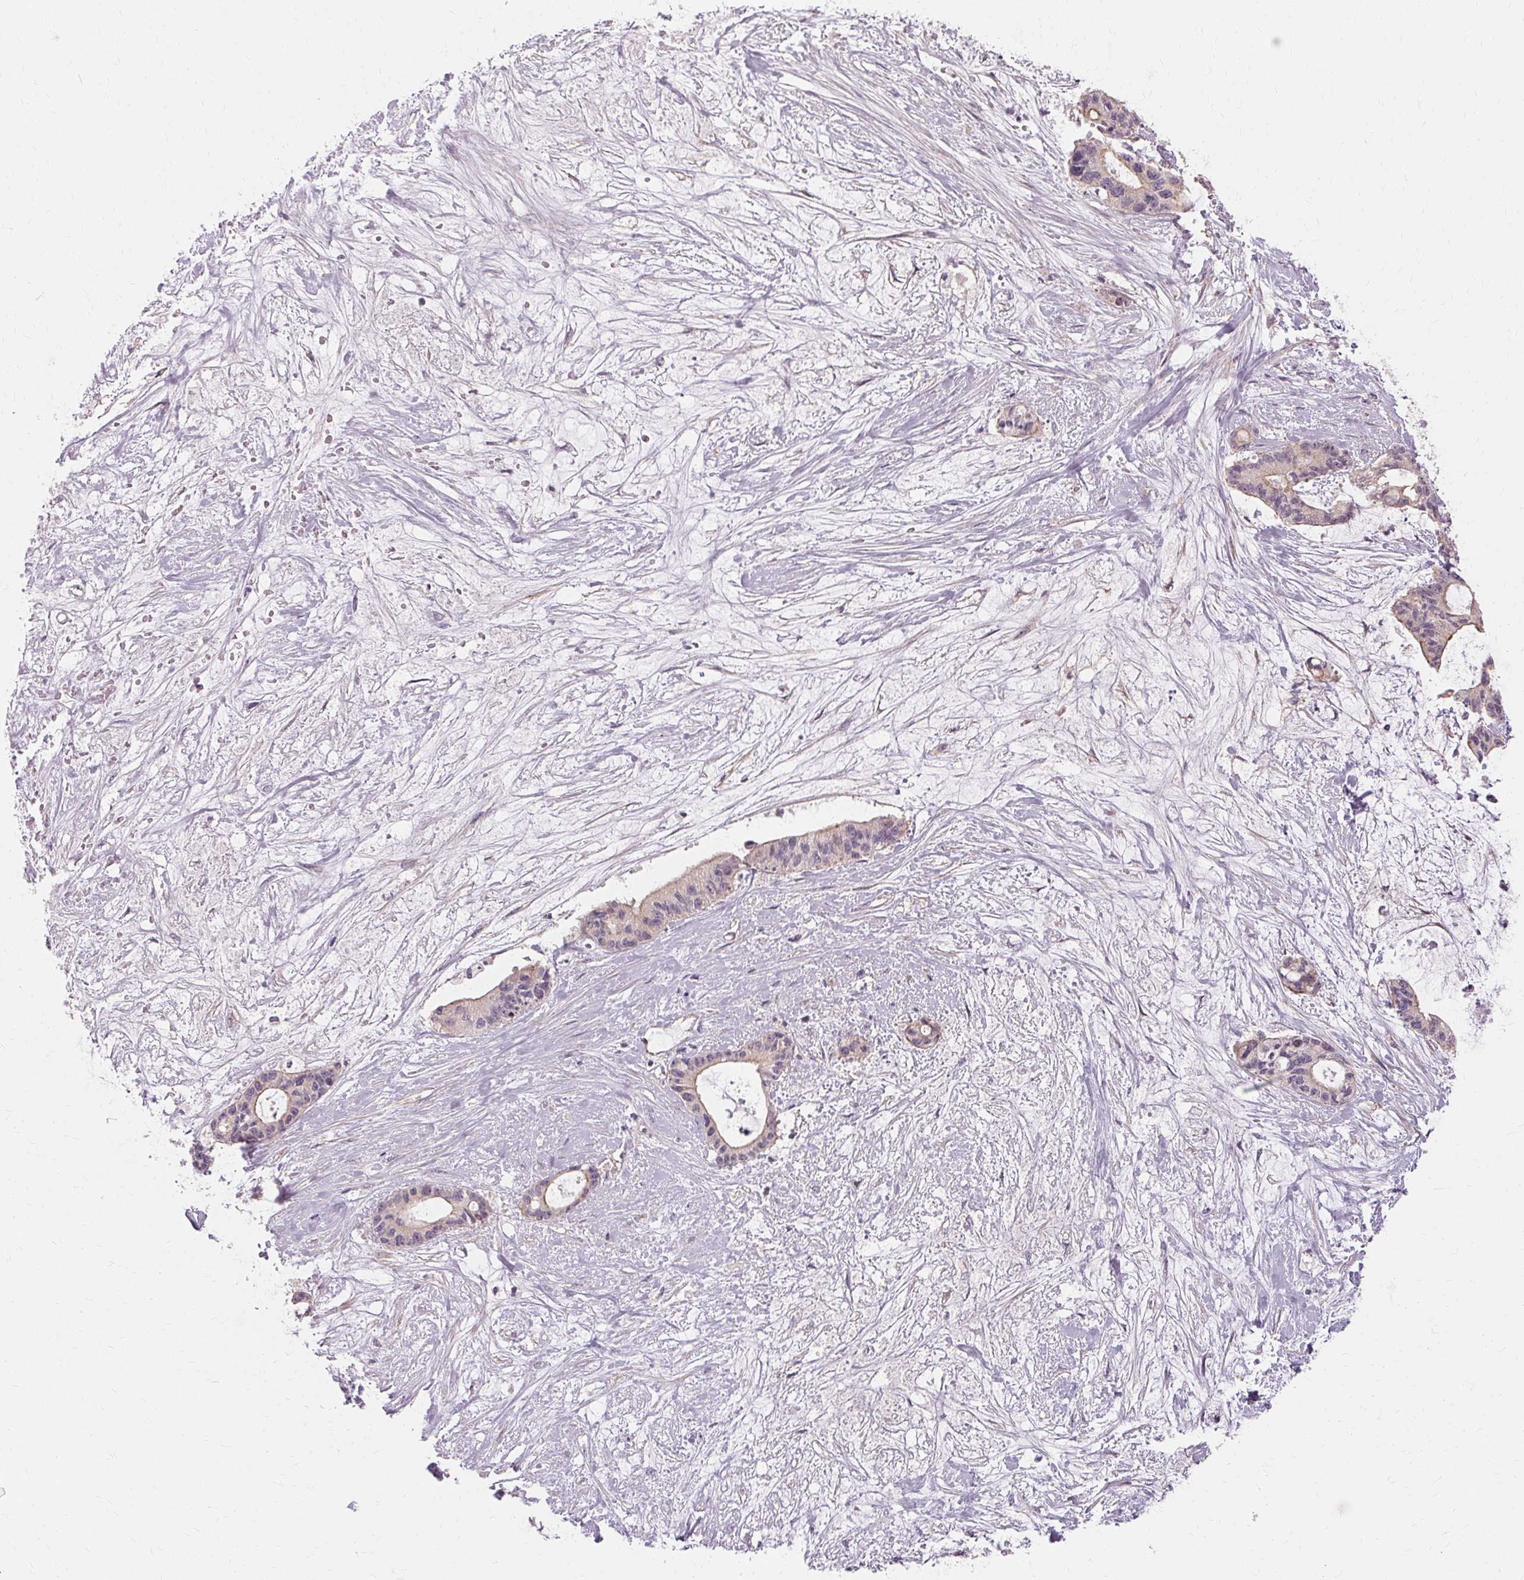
{"staining": {"intensity": "negative", "quantity": "none", "location": "none"}, "tissue": "liver cancer", "cell_type": "Tumor cells", "image_type": "cancer", "snomed": [{"axis": "morphology", "description": "Normal tissue, NOS"}, {"axis": "morphology", "description": "Cholangiocarcinoma"}, {"axis": "topography", "description": "Liver"}, {"axis": "topography", "description": "Peripheral nerve tissue"}], "caption": "Immunohistochemical staining of human cholangiocarcinoma (liver) reveals no significant staining in tumor cells.", "gene": "USP8", "patient": {"sex": "female", "age": 73}}